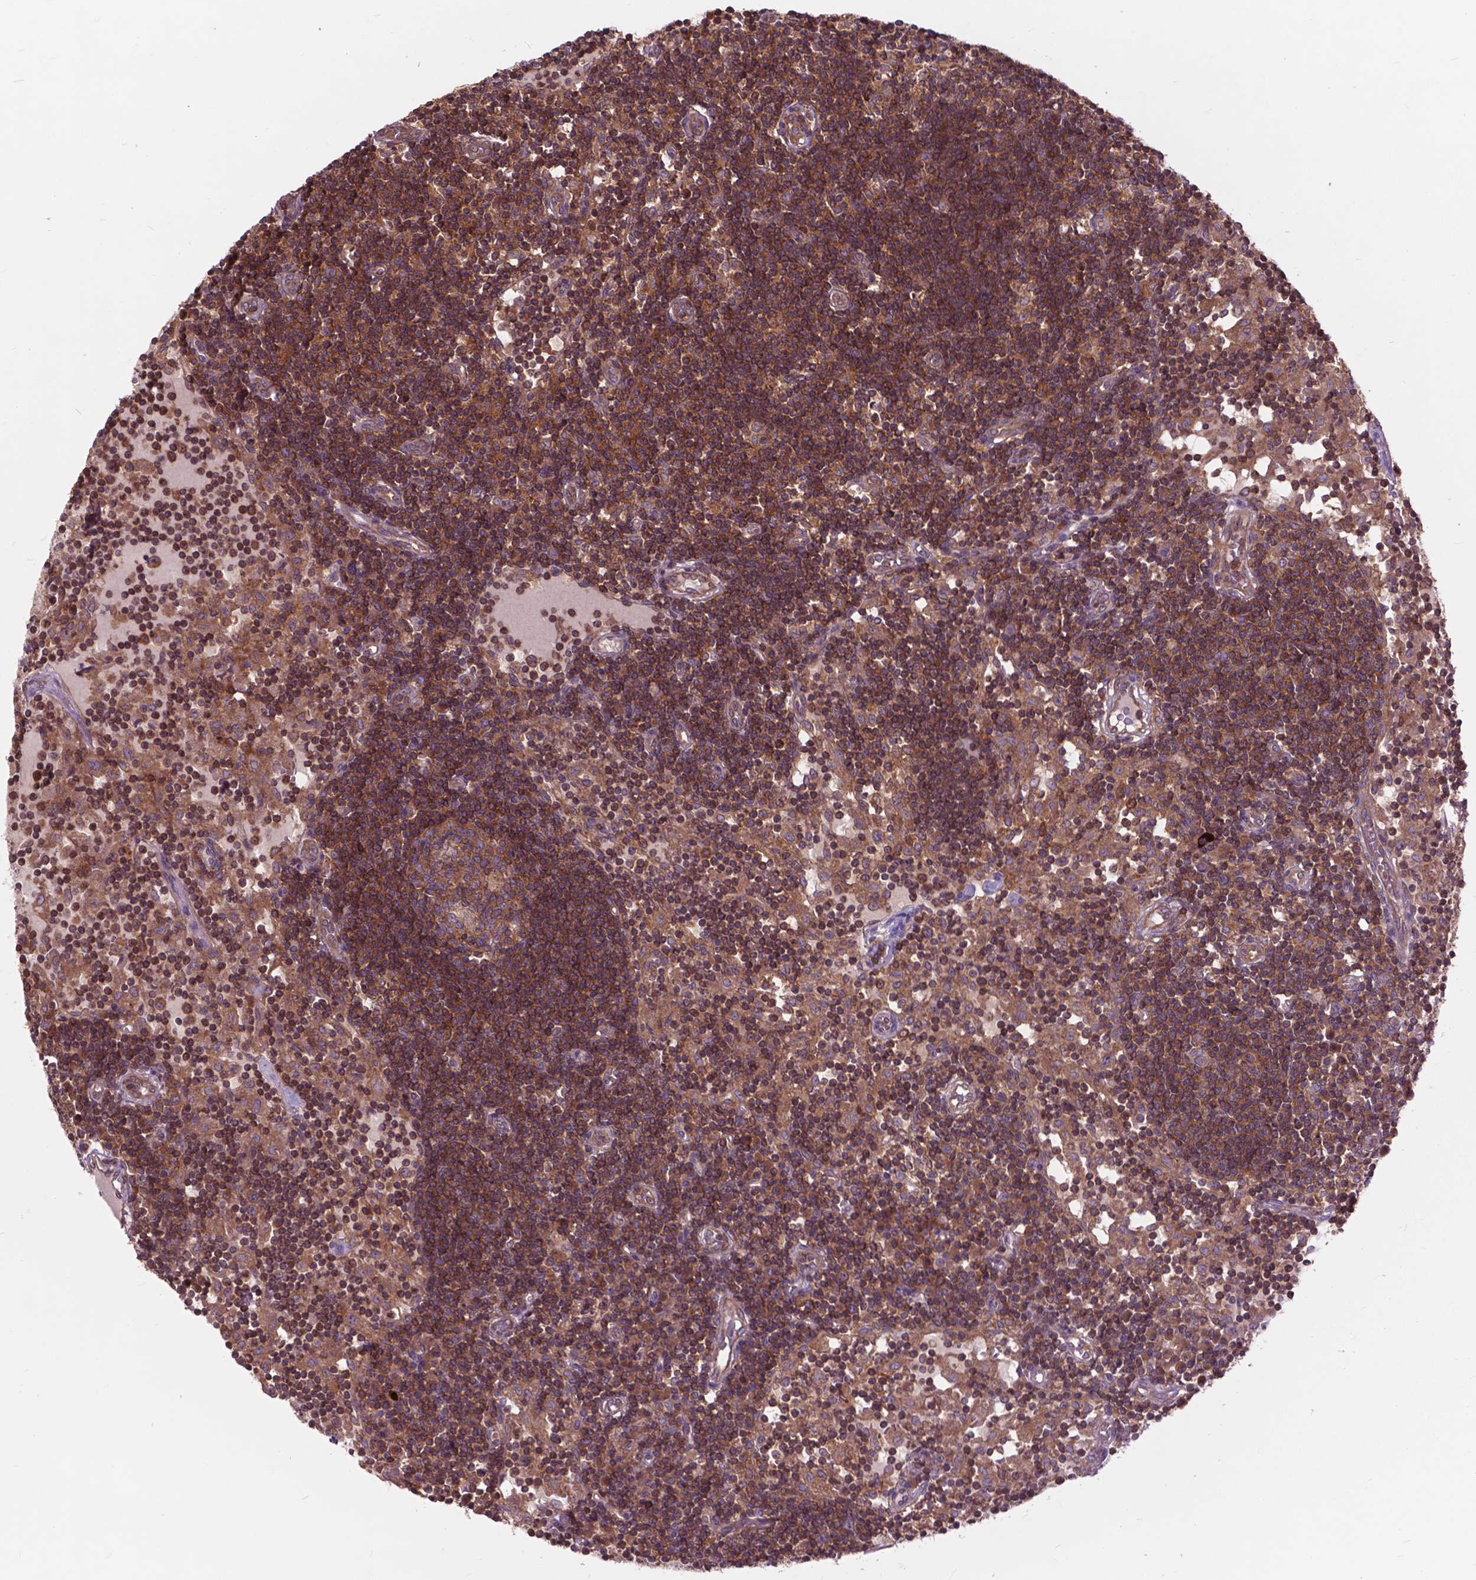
{"staining": {"intensity": "strong", "quantity": ">75%", "location": "cytoplasmic/membranous"}, "tissue": "lymph node", "cell_type": "Germinal center cells", "image_type": "normal", "snomed": [{"axis": "morphology", "description": "Normal tissue, NOS"}, {"axis": "topography", "description": "Lymph node"}], "caption": "Brown immunohistochemical staining in unremarkable lymph node reveals strong cytoplasmic/membranous expression in about >75% of germinal center cells. (Brightfield microscopy of DAB IHC at high magnification).", "gene": "ARAF", "patient": {"sex": "female", "age": 72}}